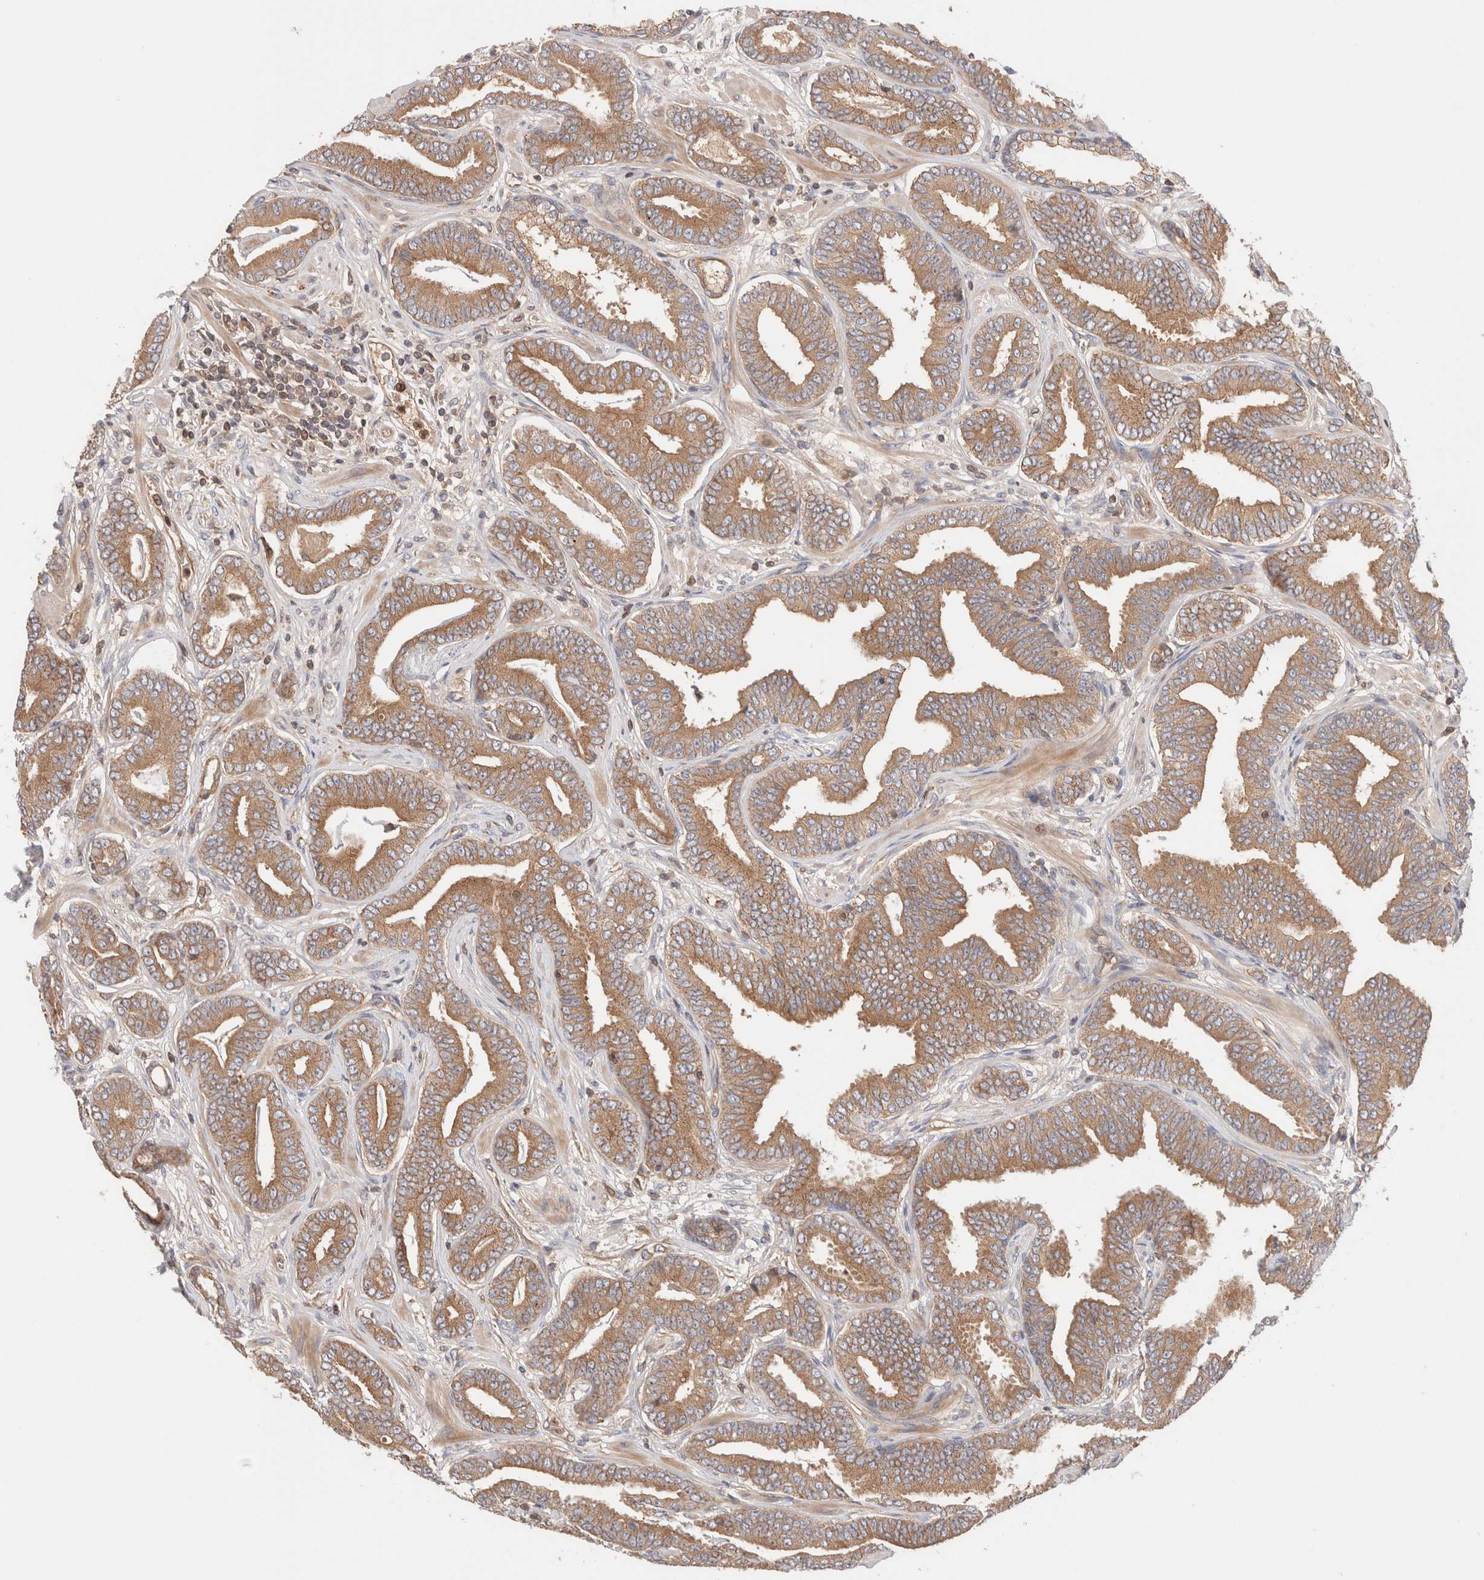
{"staining": {"intensity": "moderate", "quantity": ">75%", "location": "cytoplasmic/membranous"}, "tissue": "prostate cancer", "cell_type": "Tumor cells", "image_type": "cancer", "snomed": [{"axis": "morphology", "description": "Adenocarcinoma, Low grade"}, {"axis": "topography", "description": "Prostate"}], "caption": "Protein staining of low-grade adenocarcinoma (prostate) tissue exhibits moderate cytoplasmic/membranous positivity in about >75% of tumor cells. Using DAB (brown) and hematoxylin (blue) stains, captured at high magnification using brightfield microscopy.", "gene": "SIKE1", "patient": {"sex": "male", "age": 62}}